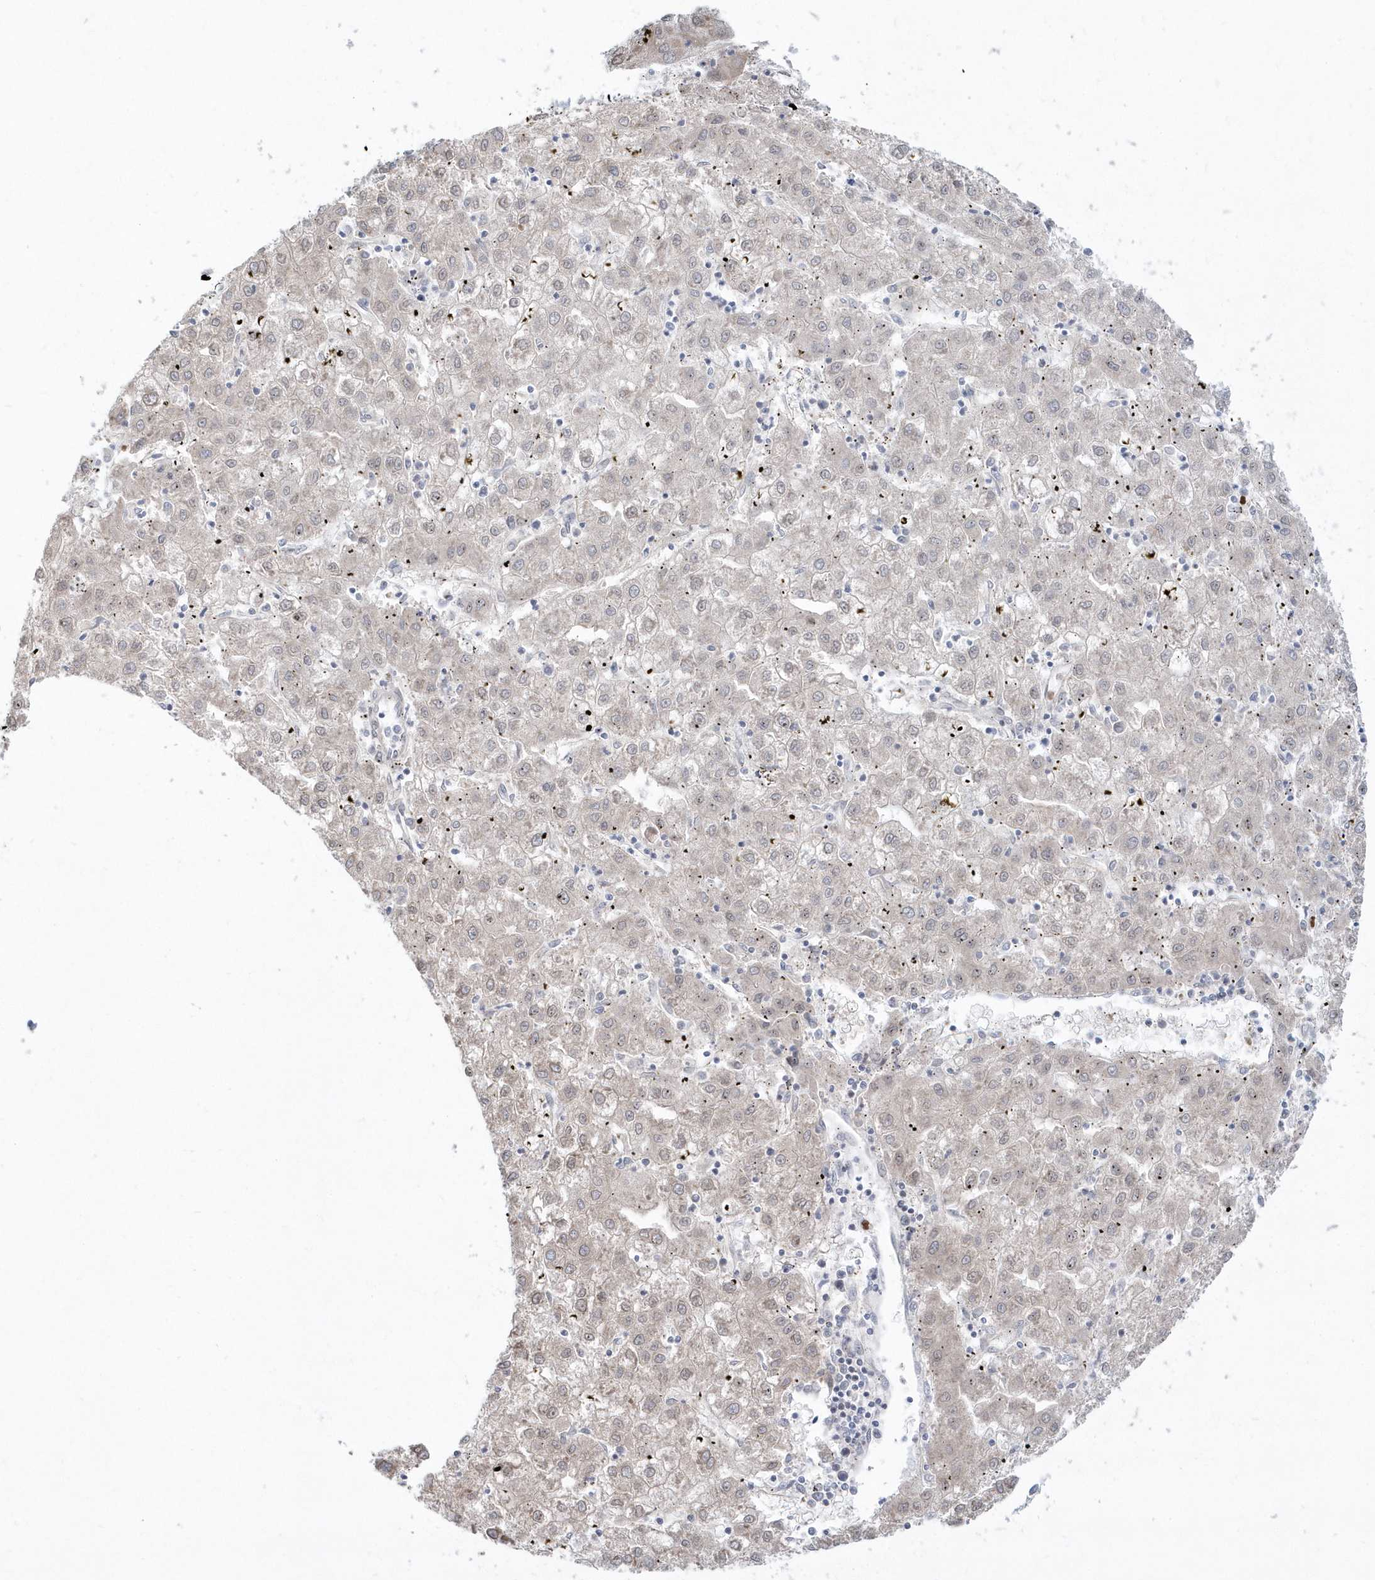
{"staining": {"intensity": "weak", "quantity": "<25%", "location": "nuclear"}, "tissue": "liver cancer", "cell_type": "Tumor cells", "image_type": "cancer", "snomed": [{"axis": "morphology", "description": "Carcinoma, Hepatocellular, NOS"}, {"axis": "topography", "description": "Liver"}], "caption": "Immunohistochemistry (IHC) photomicrograph of human hepatocellular carcinoma (liver) stained for a protein (brown), which shows no expression in tumor cells.", "gene": "DHX57", "patient": {"sex": "male", "age": 72}}